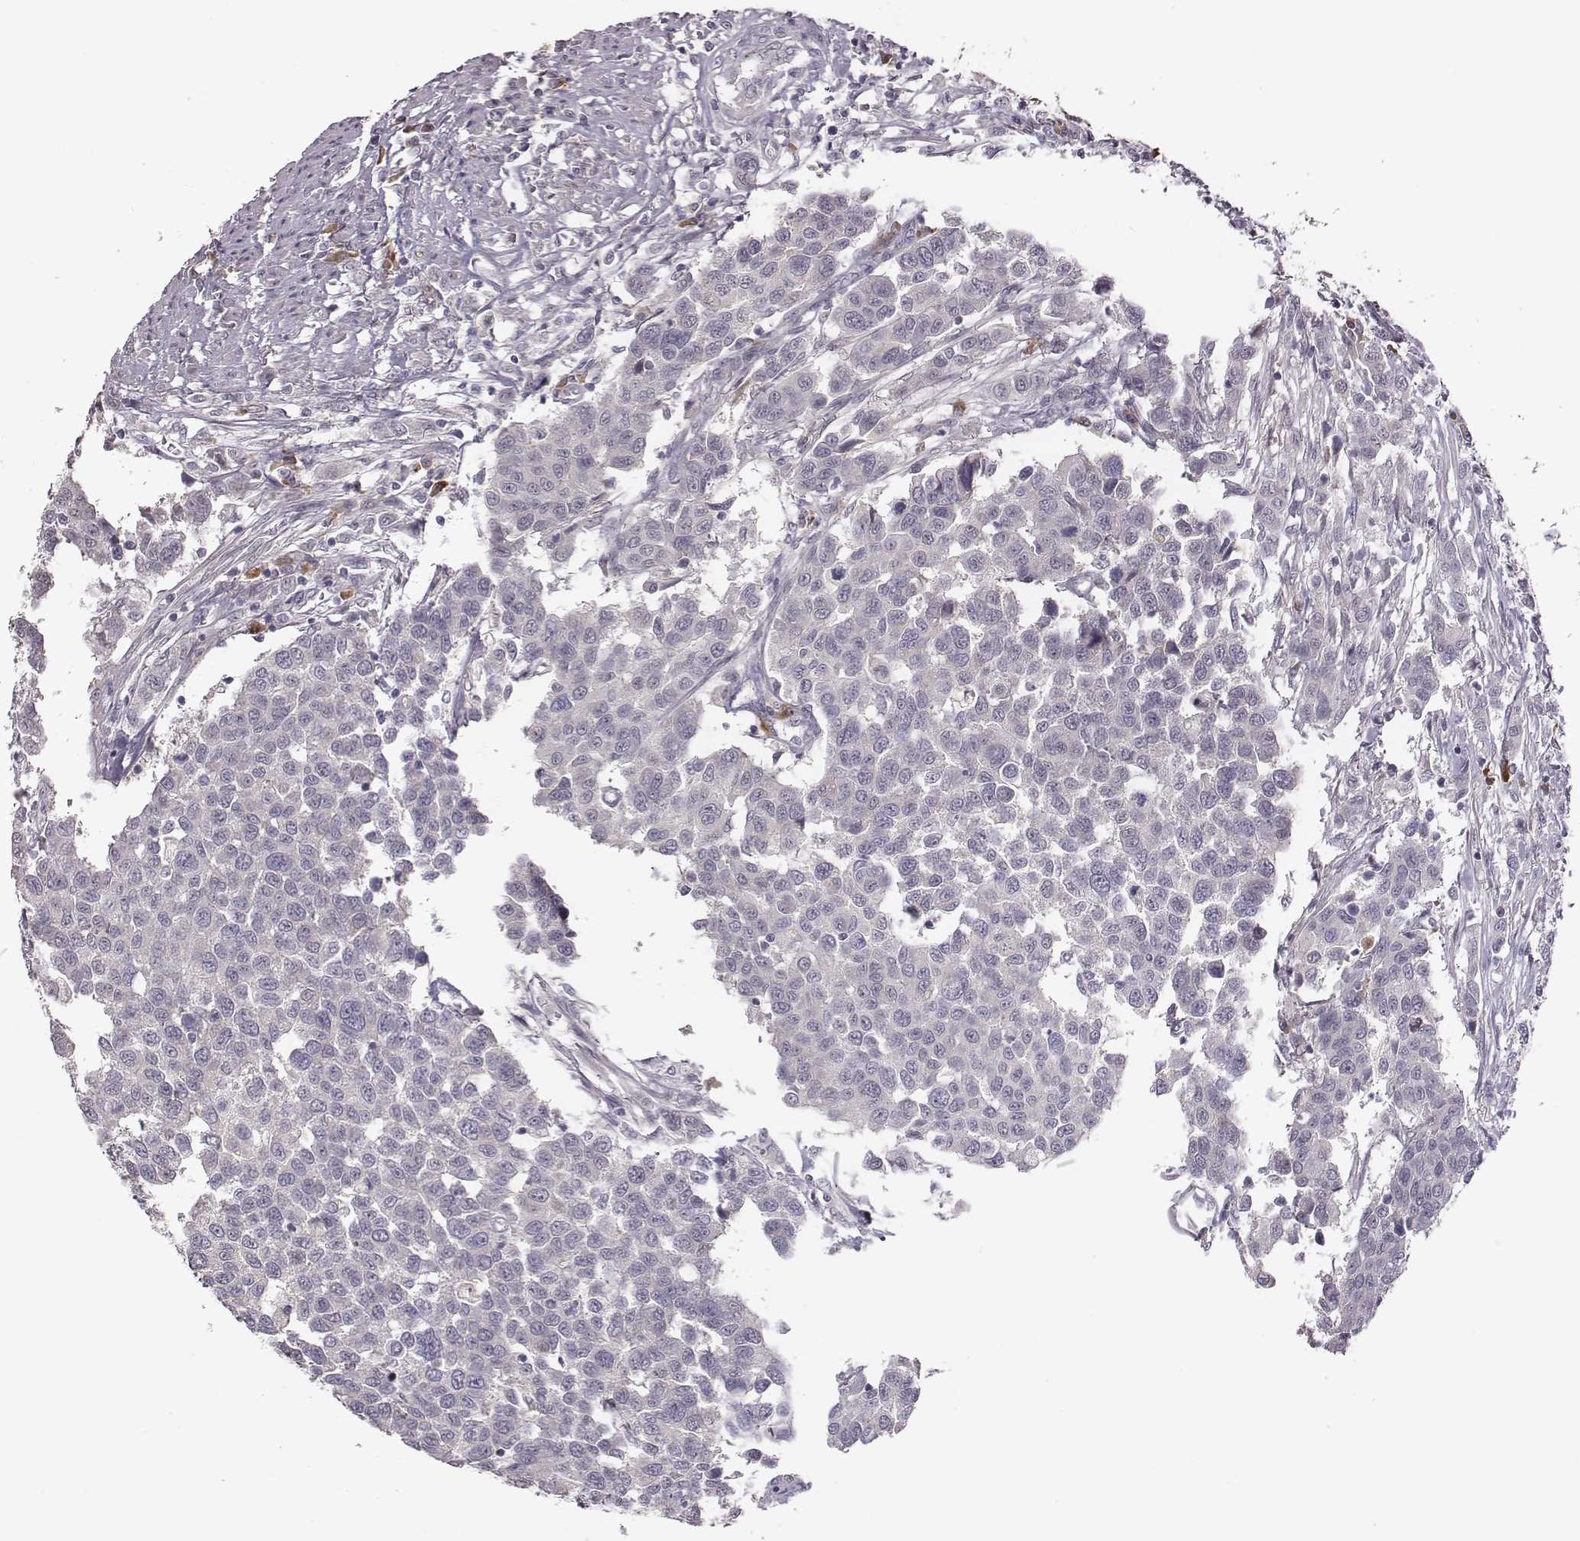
{"staining": {"intensity": "negative", "quantity": "none", "location": "none"}, "tissue": "urothelial cancer", "cell_type": "Tumor cells", "image_type": "cancer", "snomed": [{"axis": "morphology", "description": "Urothelial carcinoma, High grade"}, {"axis": "topography", "description": "Urinary bladder"}], "caption": "Immunohistochemistry (IHC) of high-grade urothelial carcinoma exhibits no positivity in tumor cells.", "gene": "SLC22A6", "patient": {"sex": "female", "age": 58}}